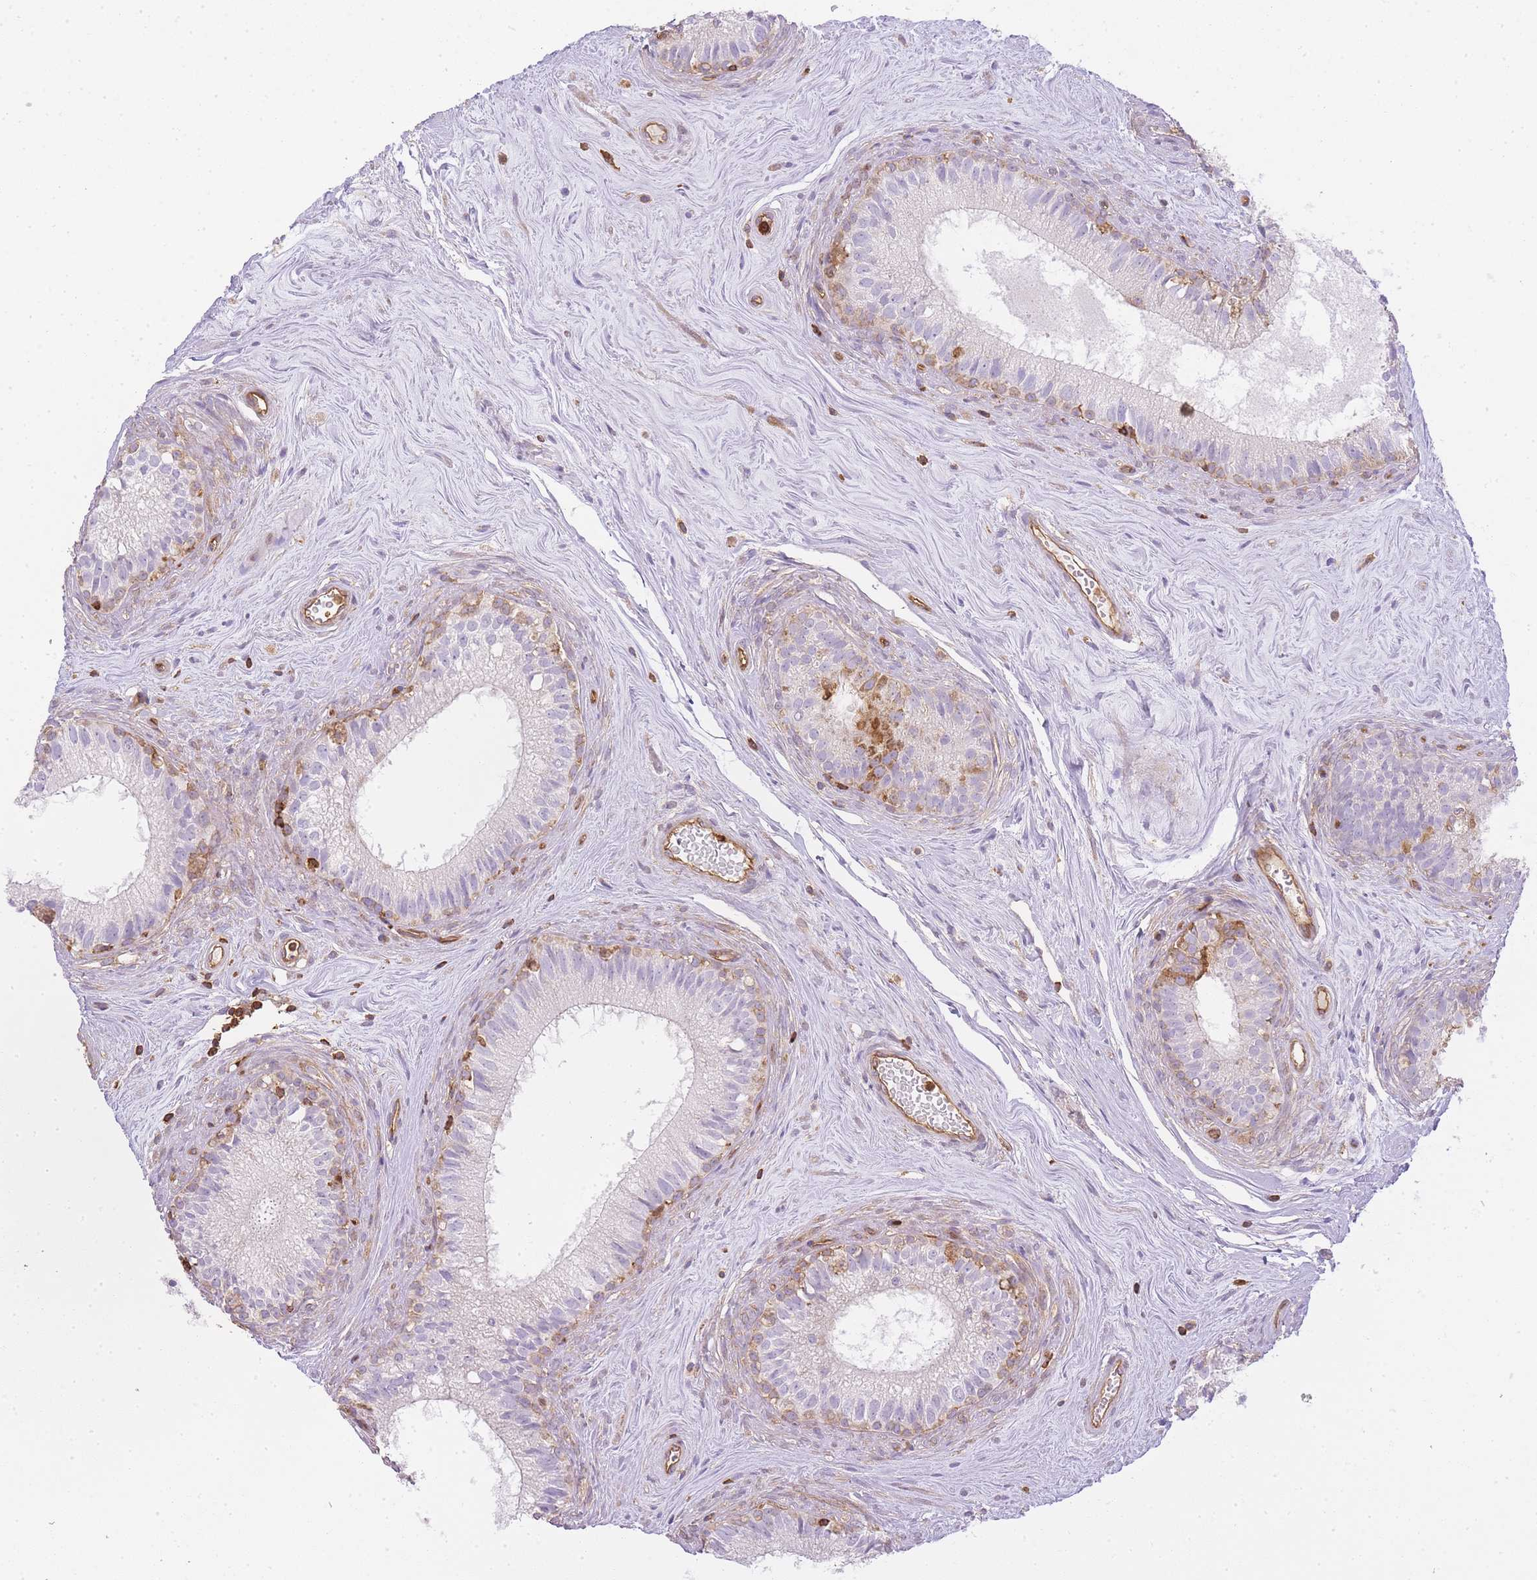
{"staining": {"intensity": "moderate", "quantity": "25%-75%", "location": "cytoplasmic/membranous"}, "tissue": "epididymis", "cell_type": "Glandular cells", "image_type": "normal", "snomed": [{"axis": "morphology", "description": "Normal tissue, NOS"}, {"axis": "topography", "description": "Epididymis"}], "caption": "The micrograph reveals staining of normal epididymis, revealing moderate cytoplasmic/membranous protein expression (brown color) within glandular cells.", "gene": "MSN", "patient": {"sex": "male", "age": 71}}